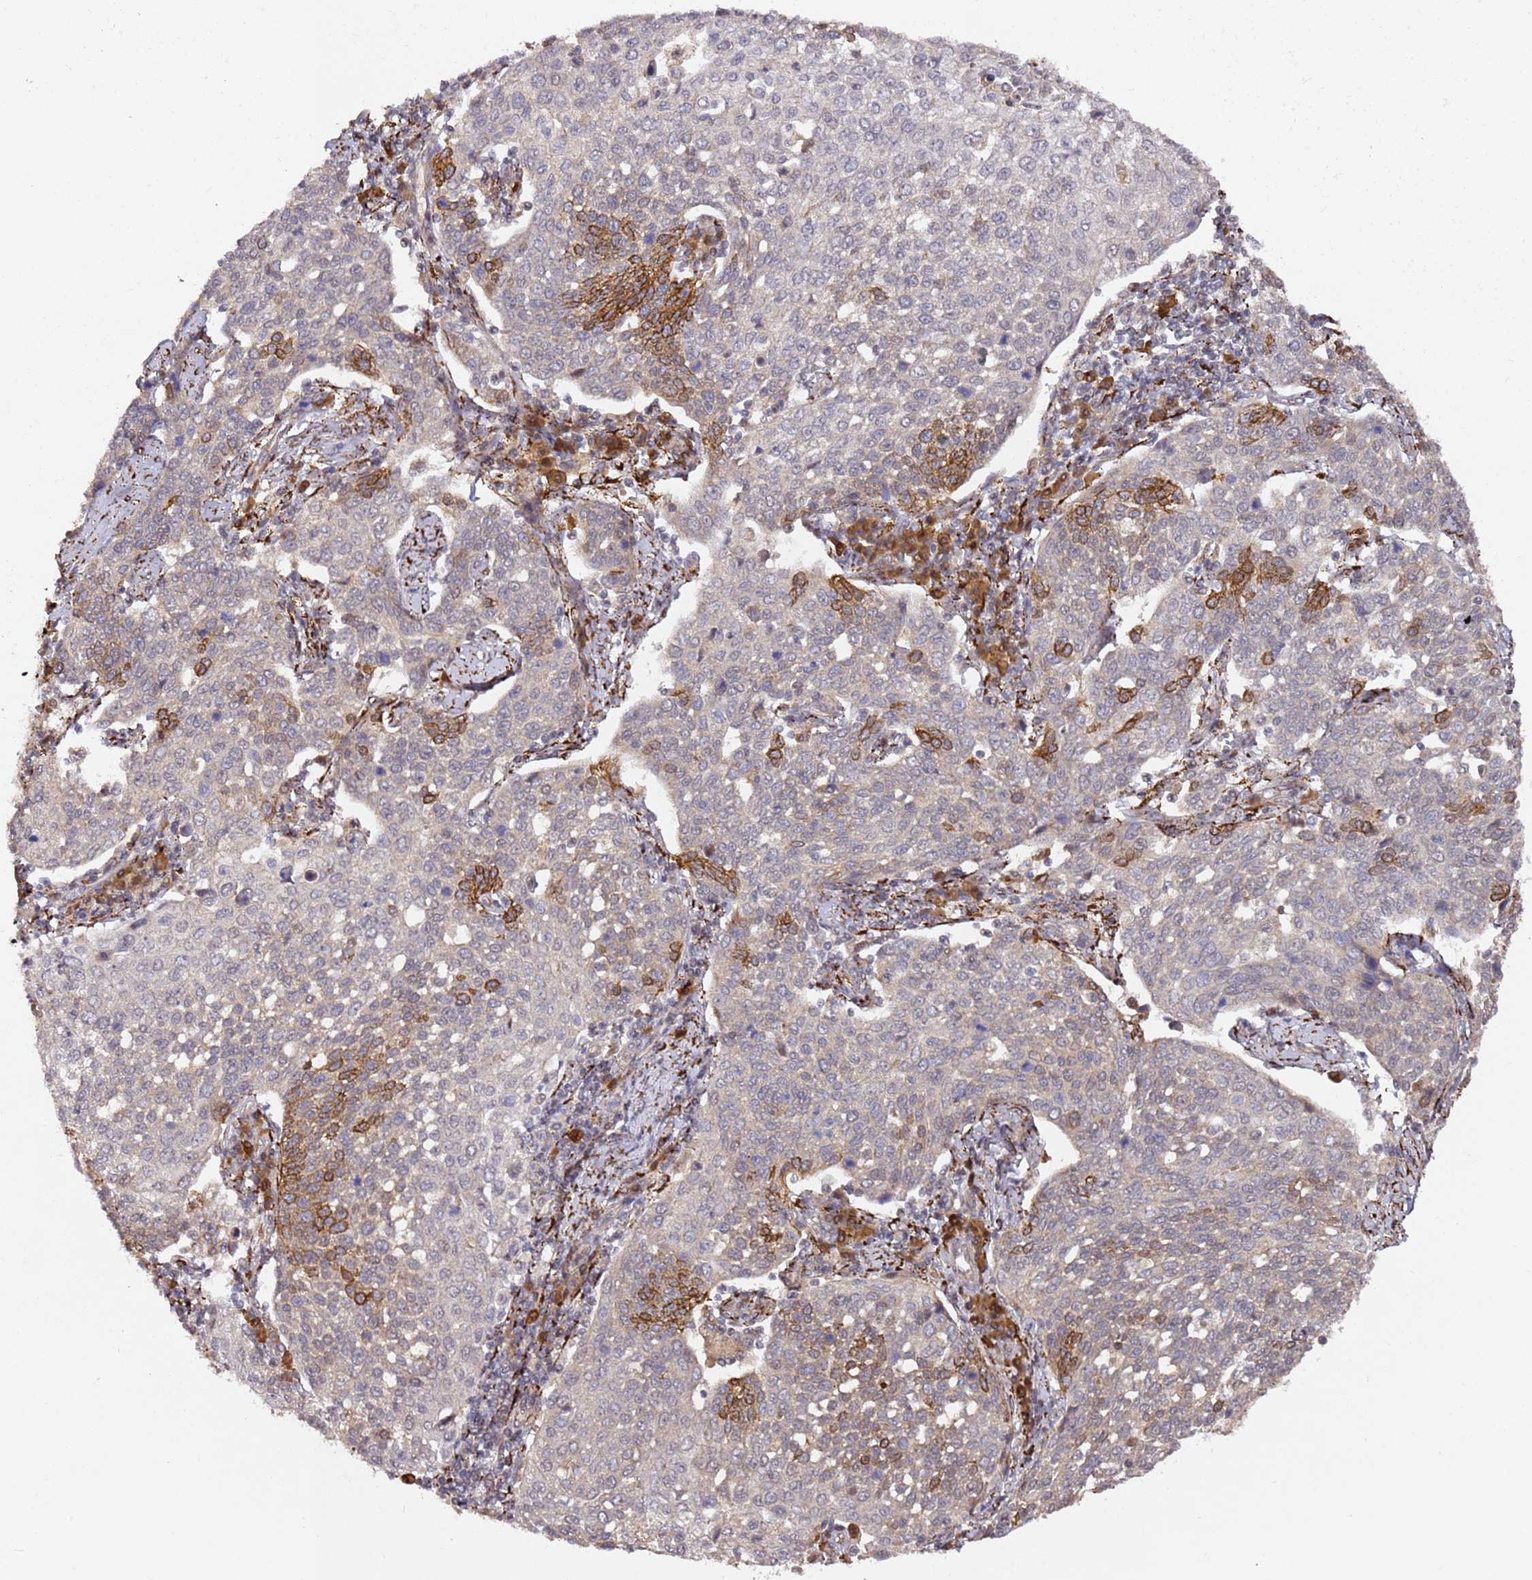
{"staining": {"intensity": "moderate", "quantity": "<25%", "location": "cytoplasmic/membranous"}, "tissue": "cervical cancer", "cell_type": "Tumor cells", "image_type": "cancer", "snomed": [{"axis": "morphology", "description": "Squamous cell carcinoma, NOS"}, {"axis": "topography", "description": "Cervix"}], "caption": "IHC histopathology image of squamous cell carcinoma (cervical) stained for a protein (brown), which reveals low levels of moderate cytoplasmic/membranous expression in approximately <25% of tumor cells.", "gene": "ALG11", "patient": {"sex": "female", "age": 34}}